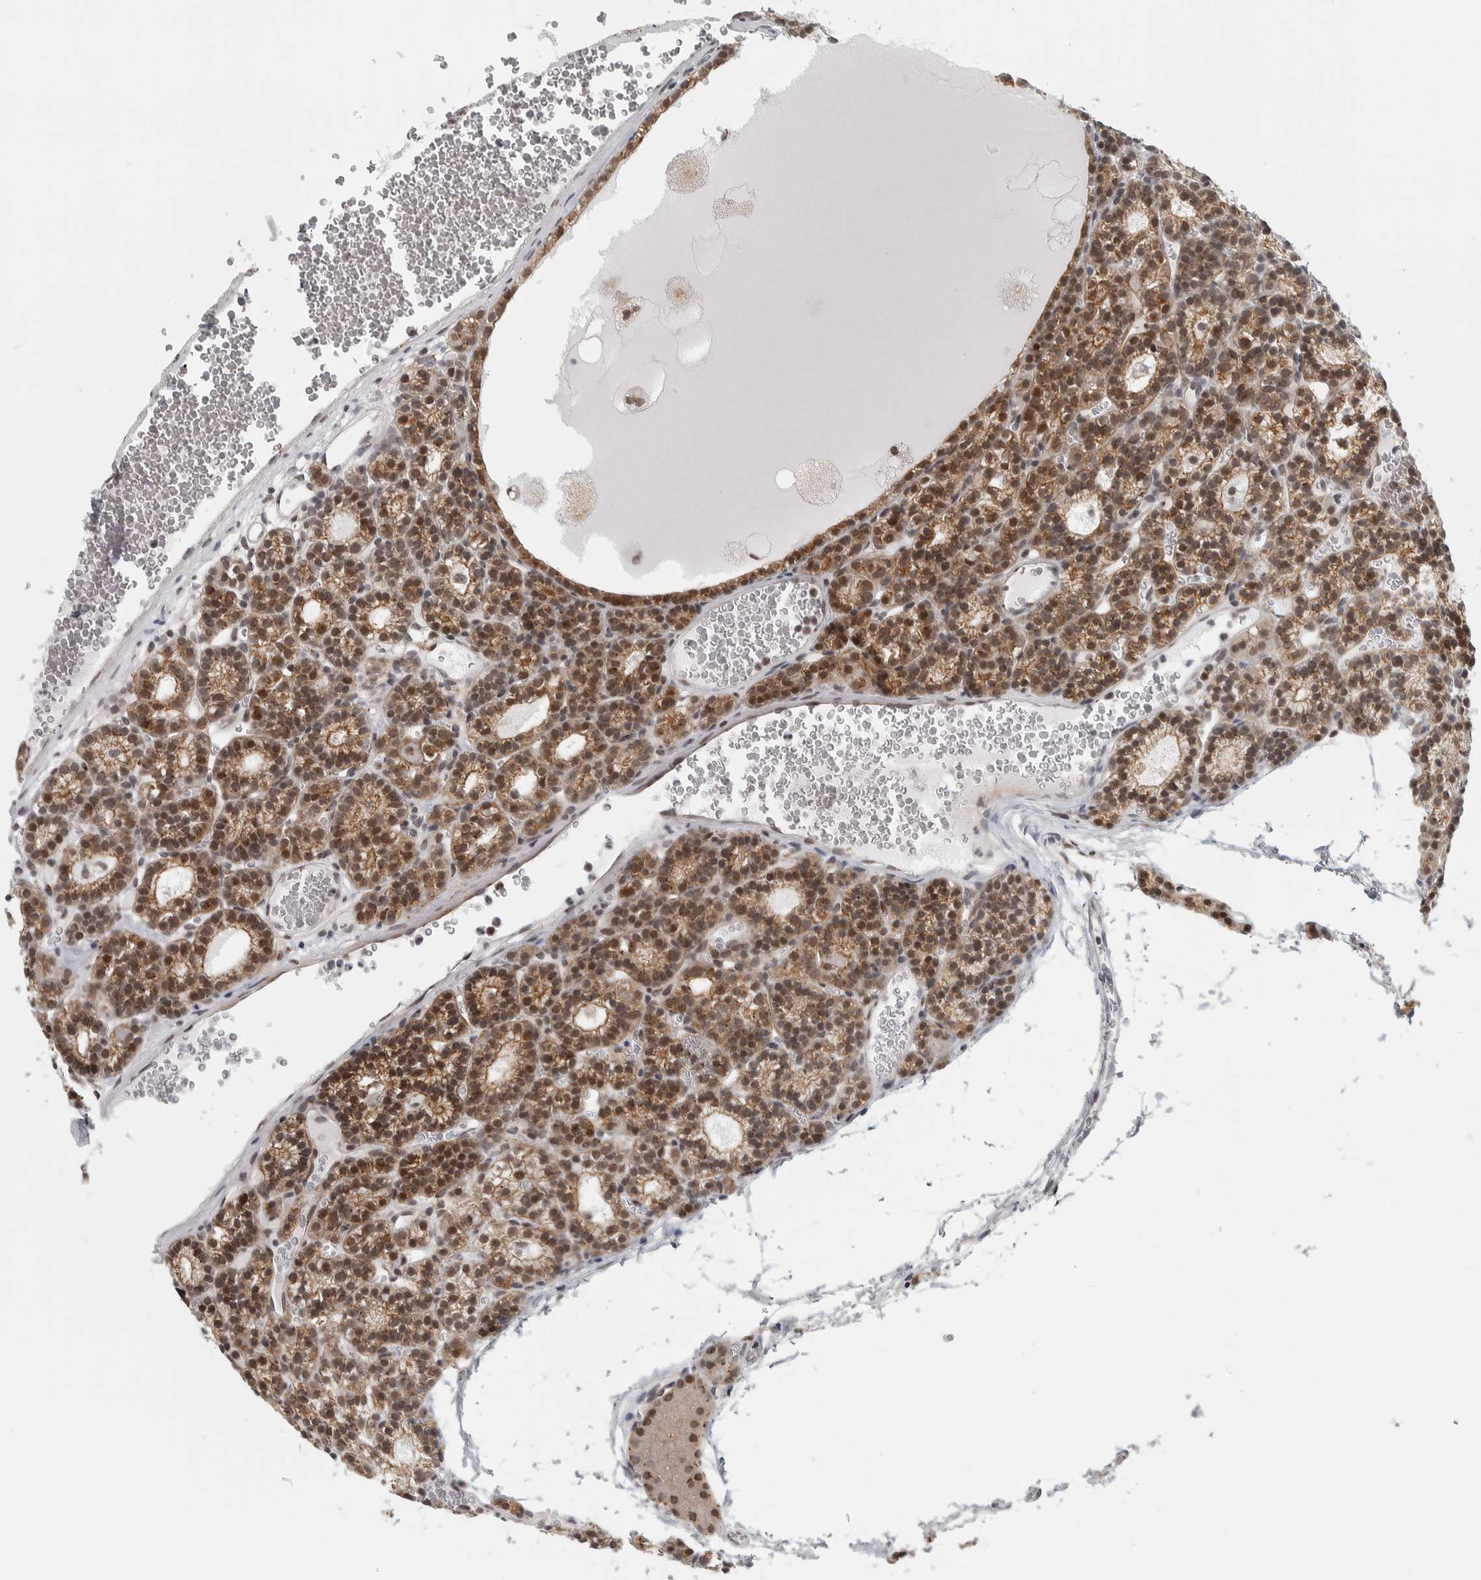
{"staining": {"intensity": "moderate", "quantity": ">75%", "location": "cytoplasmic/membranous,nuclear"}, "tissue": "parathyroid gland", "cell_type": "Glandular cells", "image_type": "normal", "snomed": [{"axis": "morphology", "description": "Normal tissue, NOS"}, {"axis": "morphology", "description": "Adenoma, NOS"}, {"axis": "topography", "description": "Parathyroid gland"}], "caption": "Immunohistochemical staining of normal parathyroid gland demonstrates >75% levels of moderate cytoplasmic/membranous,nuclear protein expression in about >75% of glandular cells. Using DAB (3,3'-diaminobenzidine) (brown) and hematoxylin (blue) stains, captured at high magnification using brightfield microscopy.", "gene": "ZMYND8", "patient": {"sex": "female", "age": 58}}